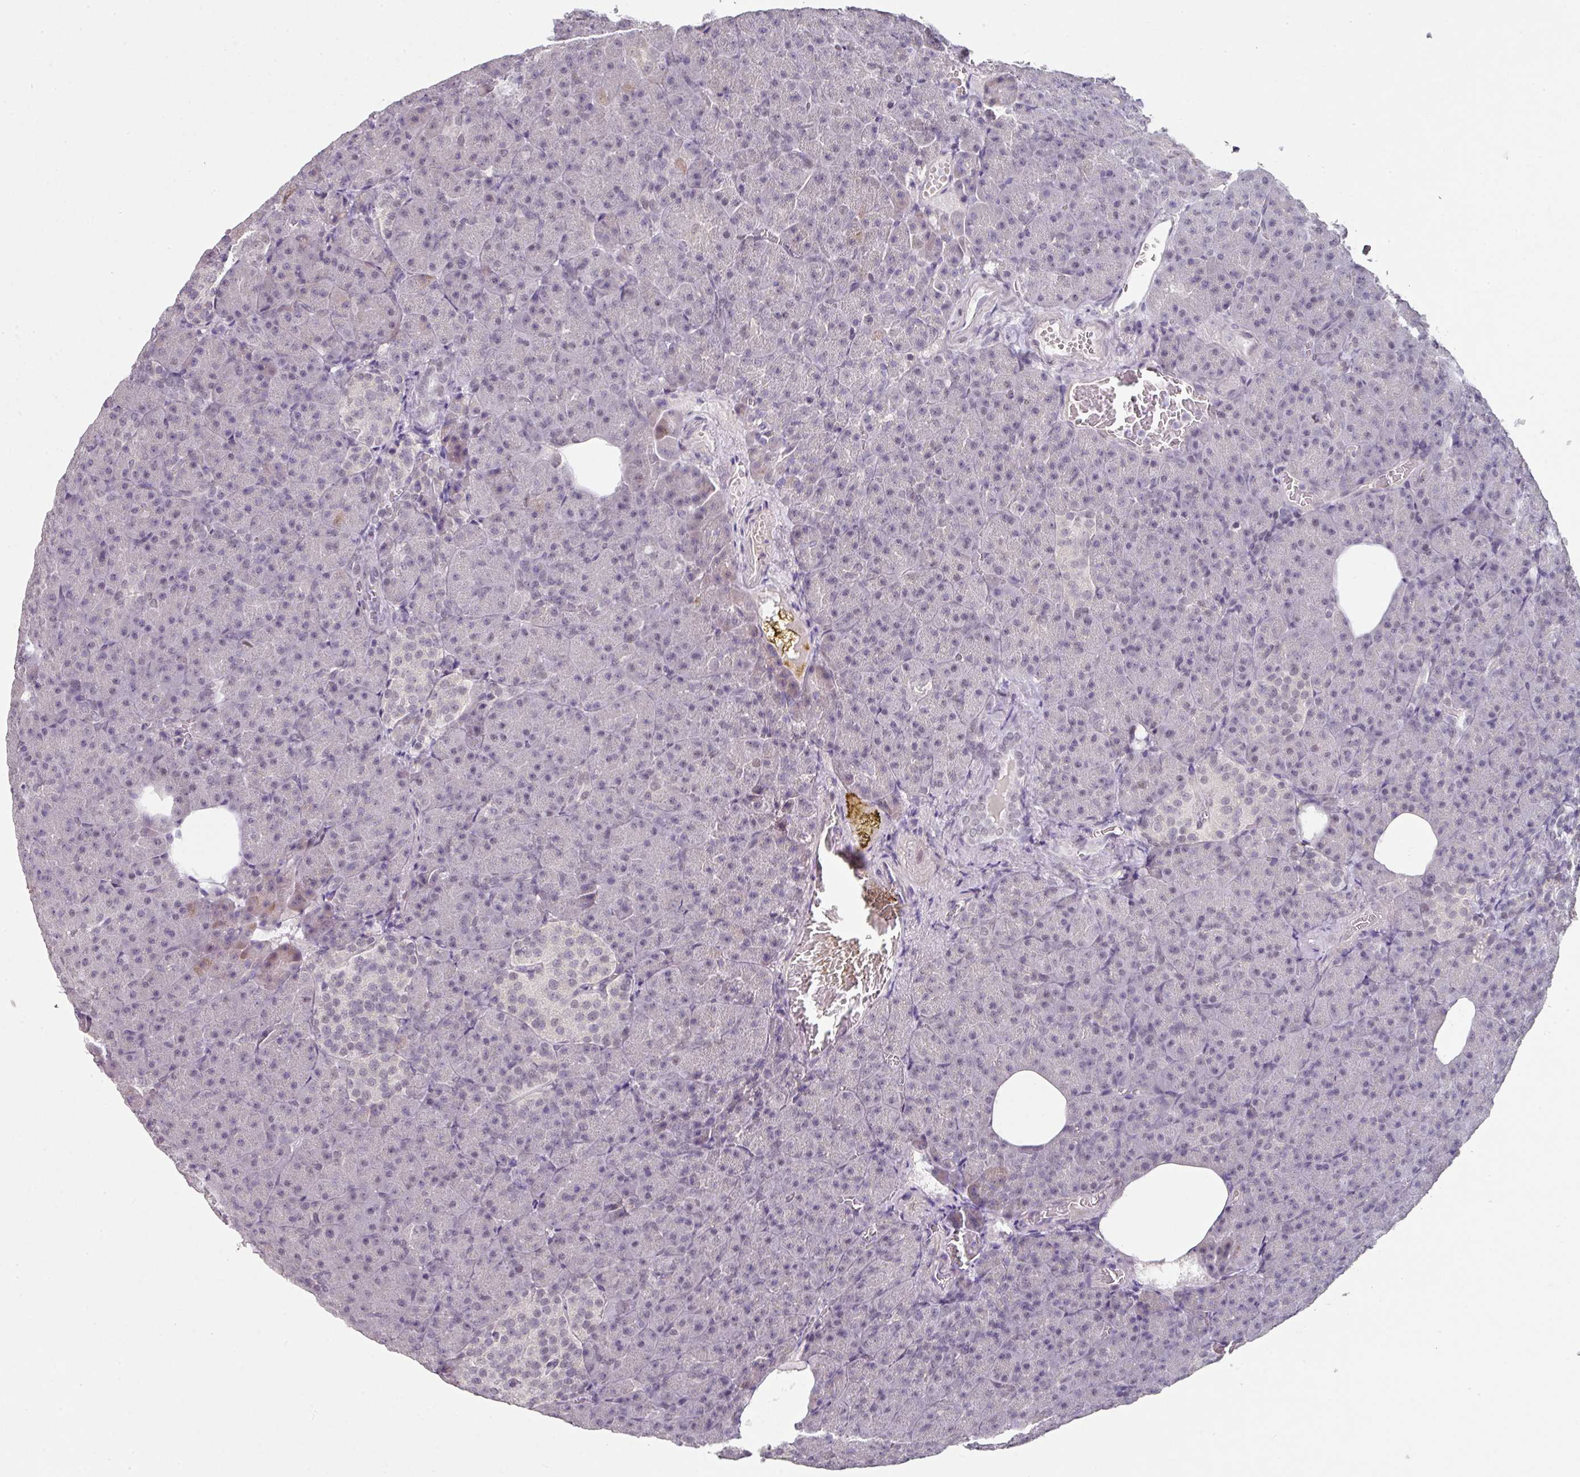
{"staining": {"intensity": "weak", "quantity": "<25%", "location": "nuclear"}, "tissue": "pancreas", "cell_type": "Exocrine glandular cells", "image_type": "normal", "snomed": [{"axis": "morphology", "description": "Normal tissue, NOS"}, {"axis": "topography", "description": "Pancreas"}], "caption": "Immunohistochemistry photomicrograph of normal pancreas stained for a protein (brown), which displays no positivity in exocrine glandular cells.", "gene": "ELK1", "patient": {"sex": "female", "age": 74}}